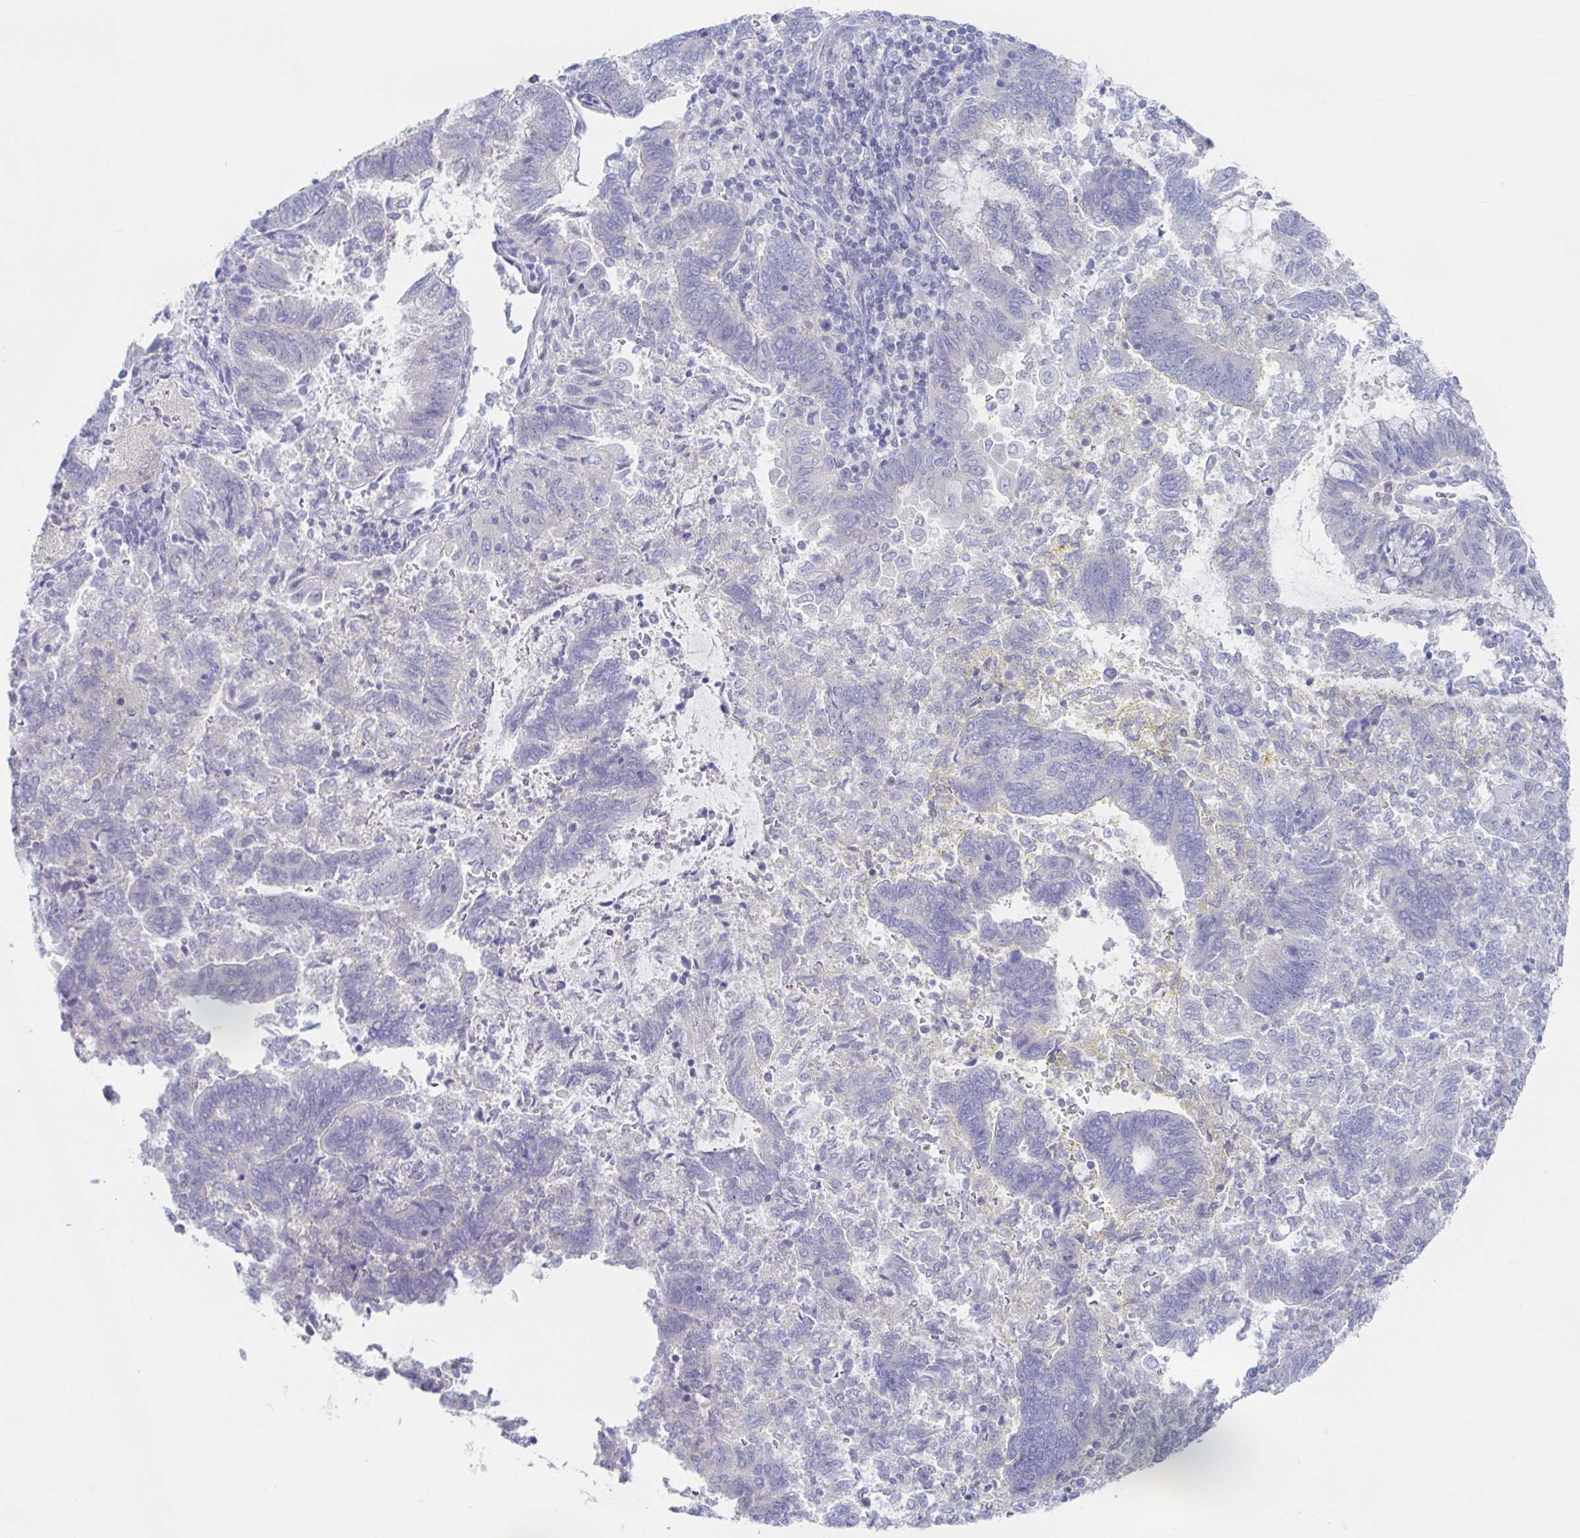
{"staining": {"intensity": "negative", "quantity": "none", "location": "none"}, "tissue": "endometrial cancer", "cell_type": "Tumor cells", "image_type": "cancer", "snomed": [{"axis": "morphology", "description": "Adenocarcinoma, NOS"}, {"axis": "topography", "description": "Endometrium"}], "caption": "Immunohistochemistry micrograph of endometrial cancer (adenocarcinoma) stained for a protein (brown), which displays no staining in tumor cells. (IHC, brightfield microscopy, high magnification).", "gene": "HTR2A", "patient": {"sex": "female", "age": 65}}